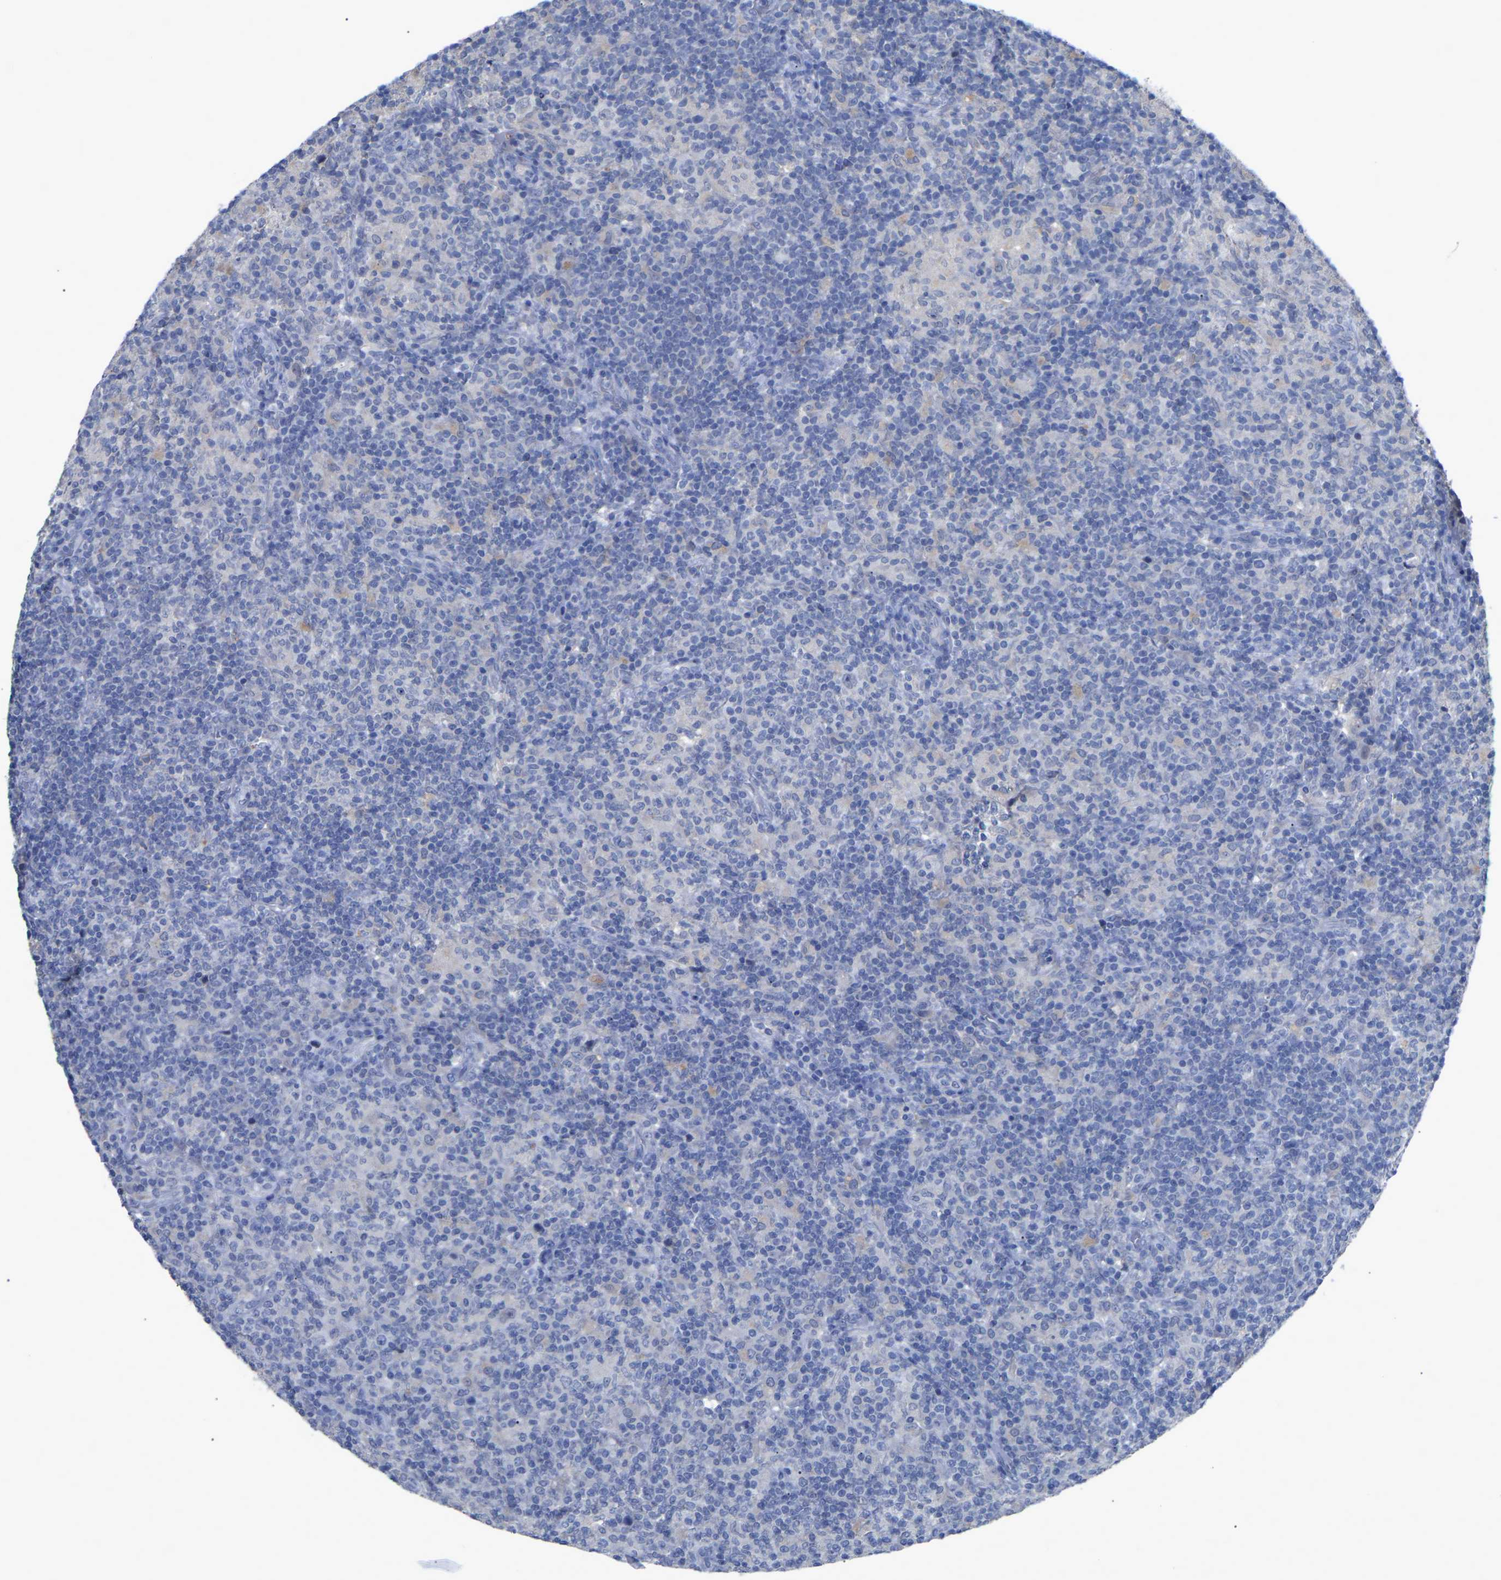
{"staining": {"intensity": "negative", "quantity": "none", "location": "none"}, "tissue": "lymphoma", "cell_type": "Tumor cells", "image_type": "cancer", "snomed": [{"axis": "morphology", "description": "Hodgkin's disease, NOS"}, {"axis": "topography", "description": "Lymph node"}], "caption": "IHC image of neoplastic tissue: human lymphoma stained with DAB (3,3'-diaminobenzidine) exhibits no significant protein positivity in tumor cells.", "gene": "SMPD2", "patient": {"sex": "male", "age": 70}}